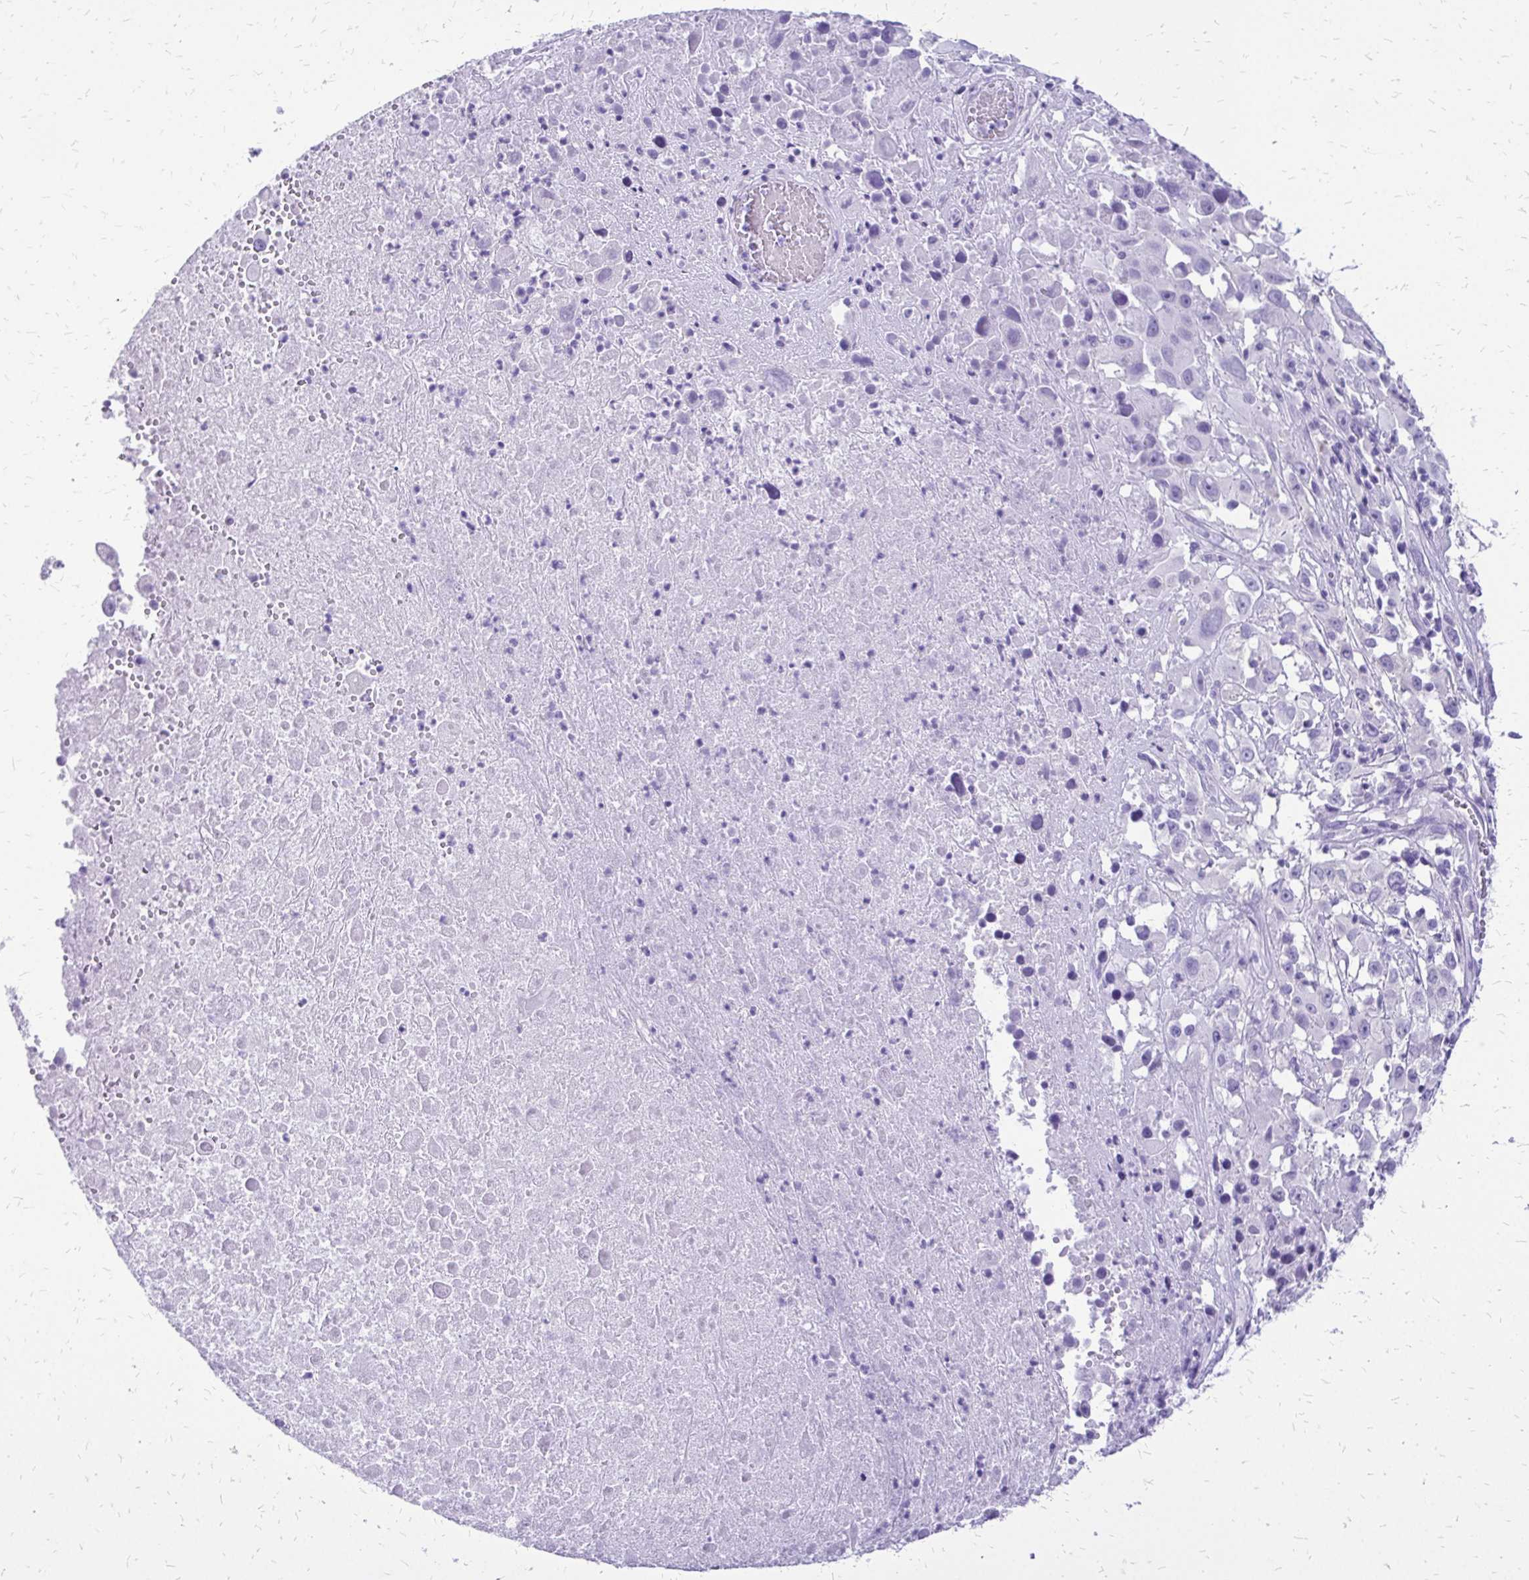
{"staining": {"intensity": "negative", "quantity": "none", "location": "none"}, "tissue": "melanoma", "cell_type": "Tumor cells", "image_type": "cancer", "snomed": [{"axis": "morphology", "description": "Malignant melanoma, Metastatic site"}, {"axis": "topography", "description": "Soft tissue"}], "caption": "A photomicrograph of human melanoma is negative for staining in tumor cells. The staining was performed using DAB to visualize the protein expression in brown, while the nuclei were stained in blue with hematoxylin (Magnification: 20x).", "gene": "SLC32A1", "patient": {"sex": "male", "age": 50}}